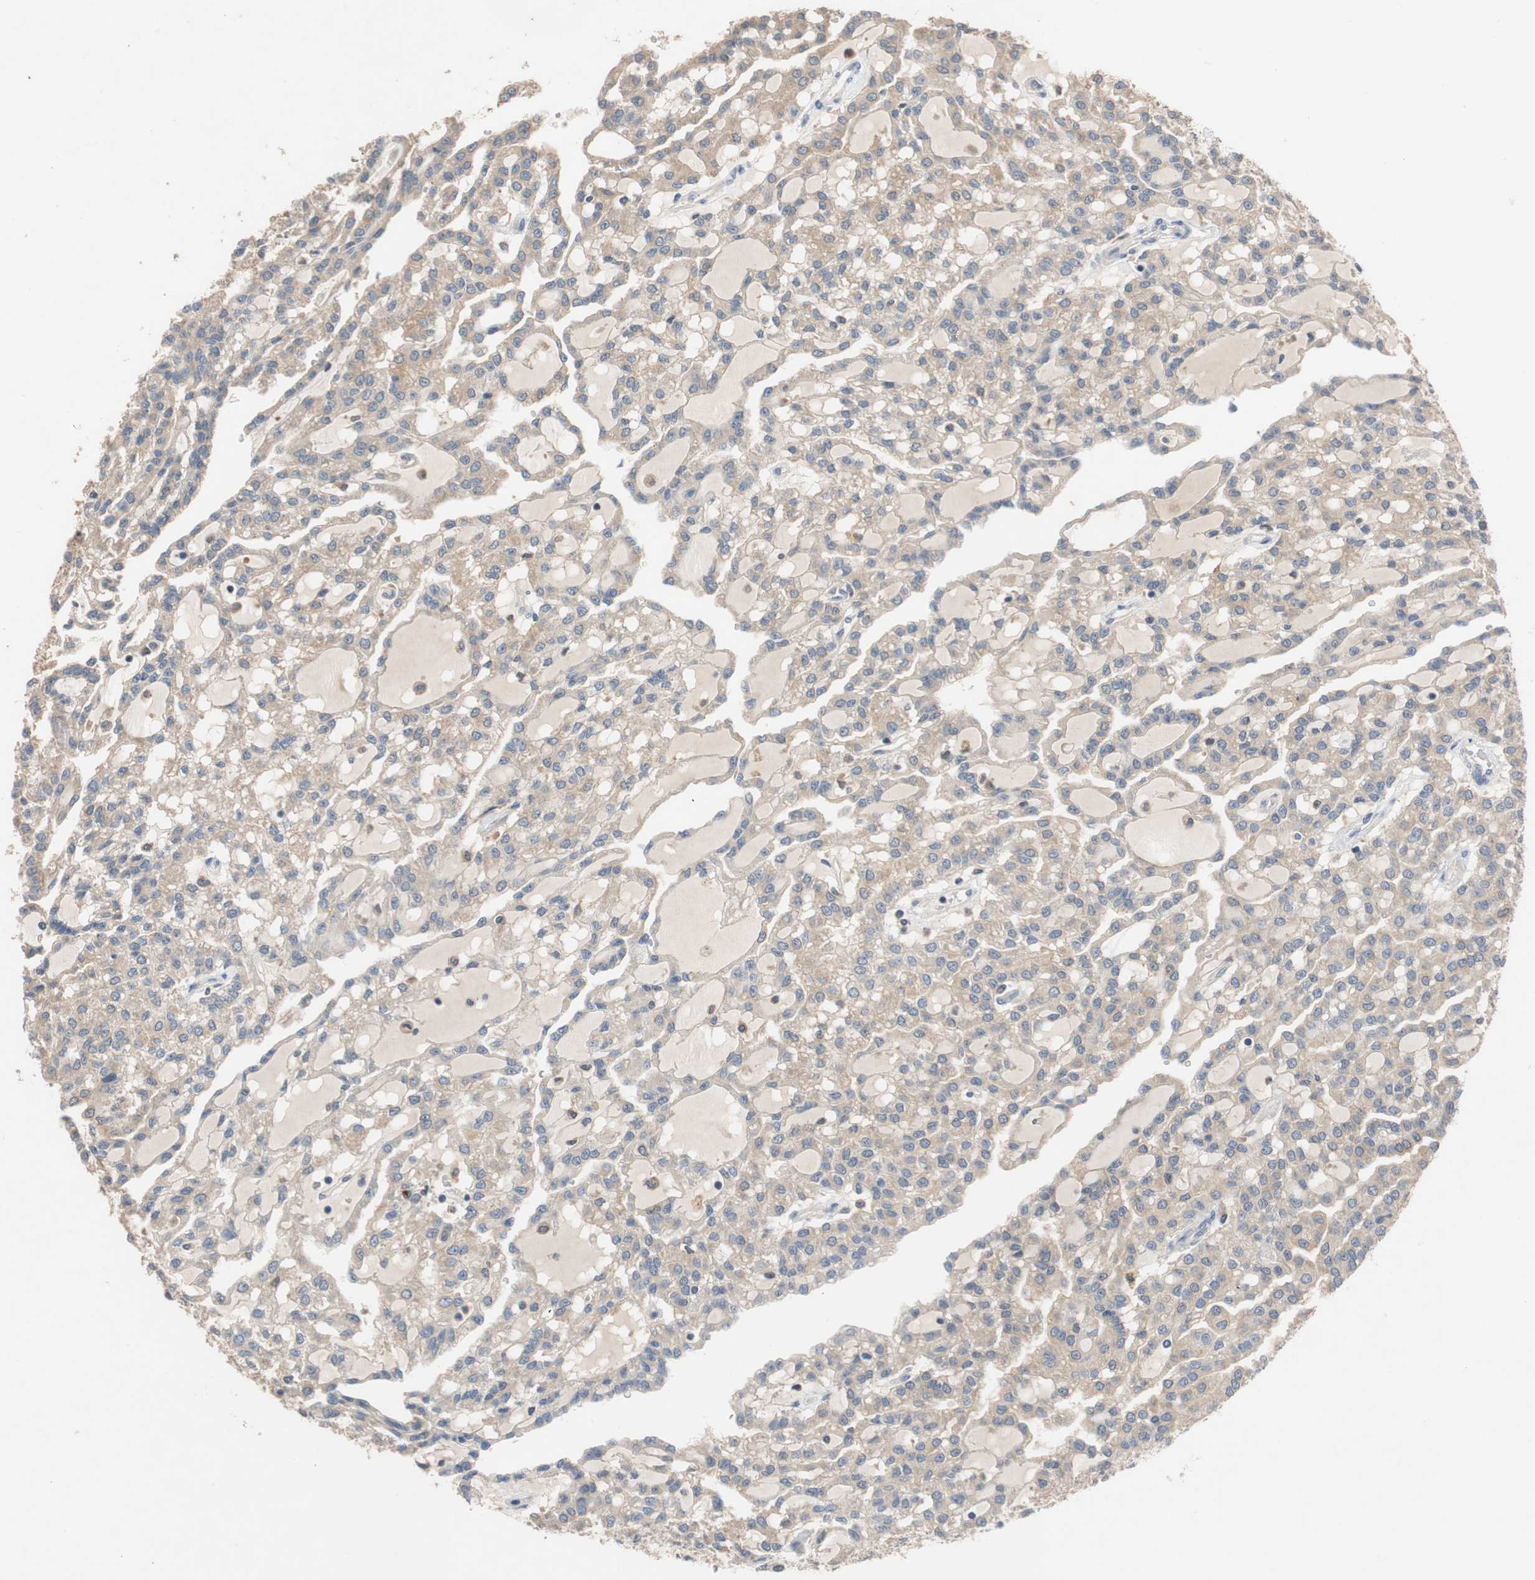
{"staining": {"intensity": "weak", "quantity": "25%-75%", "location": "cytoplasmic/membranous"}, "tissue": "renal cancer", "cell_type": "Tumor cells", "image_type": "cancer", "snomed": [{"axis": "morphology", "description": "Adenocarcinoma, NOS"}, {"axis": "topography", "description": "Kidney"}], "caption": "Weak cytoplasmic/membranous protein staining is seen in approximately 25%-75% of tumor cells in renal adenocarcinoma. Using DAB (3,3'-diaminobenzidine) (brown) and hematoxylin (blue) stains, captured at high magnification using brightfield microscopy.", "gene": "ADAP1", "patient": {"sex": "male", "age": 63}}